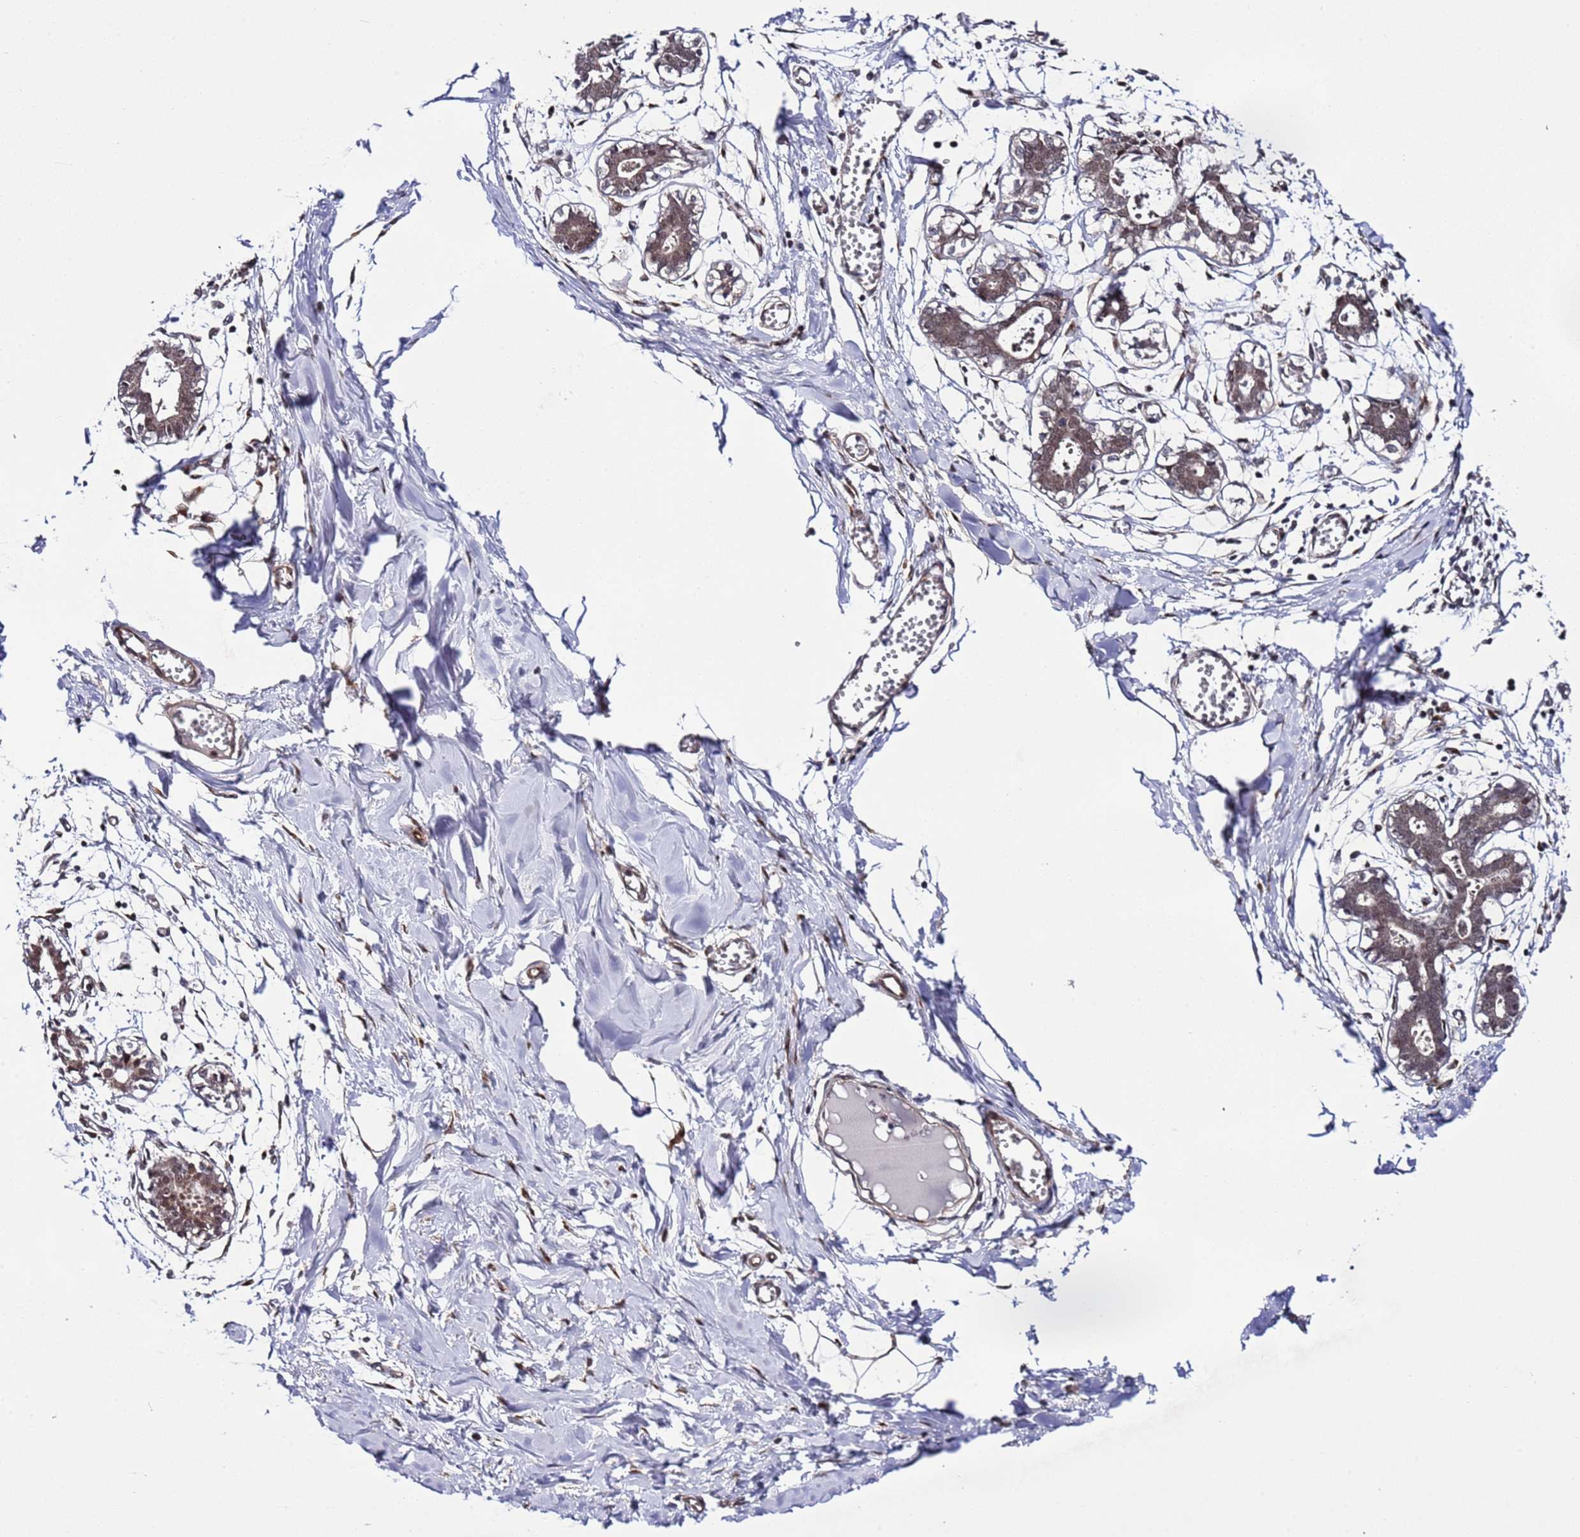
{"staining": {"intensity": "weak", "quantity": "25%-75%", "location": "cytoplasmic/membranous"}, "tissue": "breast", "cell_type": "Adipocytes", "image_type": "normal", "snomed": [{"axis": "morphology", "description": "Normal tissue, NOS"}, {"axis": "topography", "description": "Breast"}], "caption": "A brown stain labels weak cytoplasmic/membranous positivity of a protein in adipocytes of normal breast. Using DAB (brown) and hematoxylin (blue) stains, captured at high magnification using brightfield microscopy.", "gene": "POLR2D", "patient": {"sex": "female", "age": 27}}